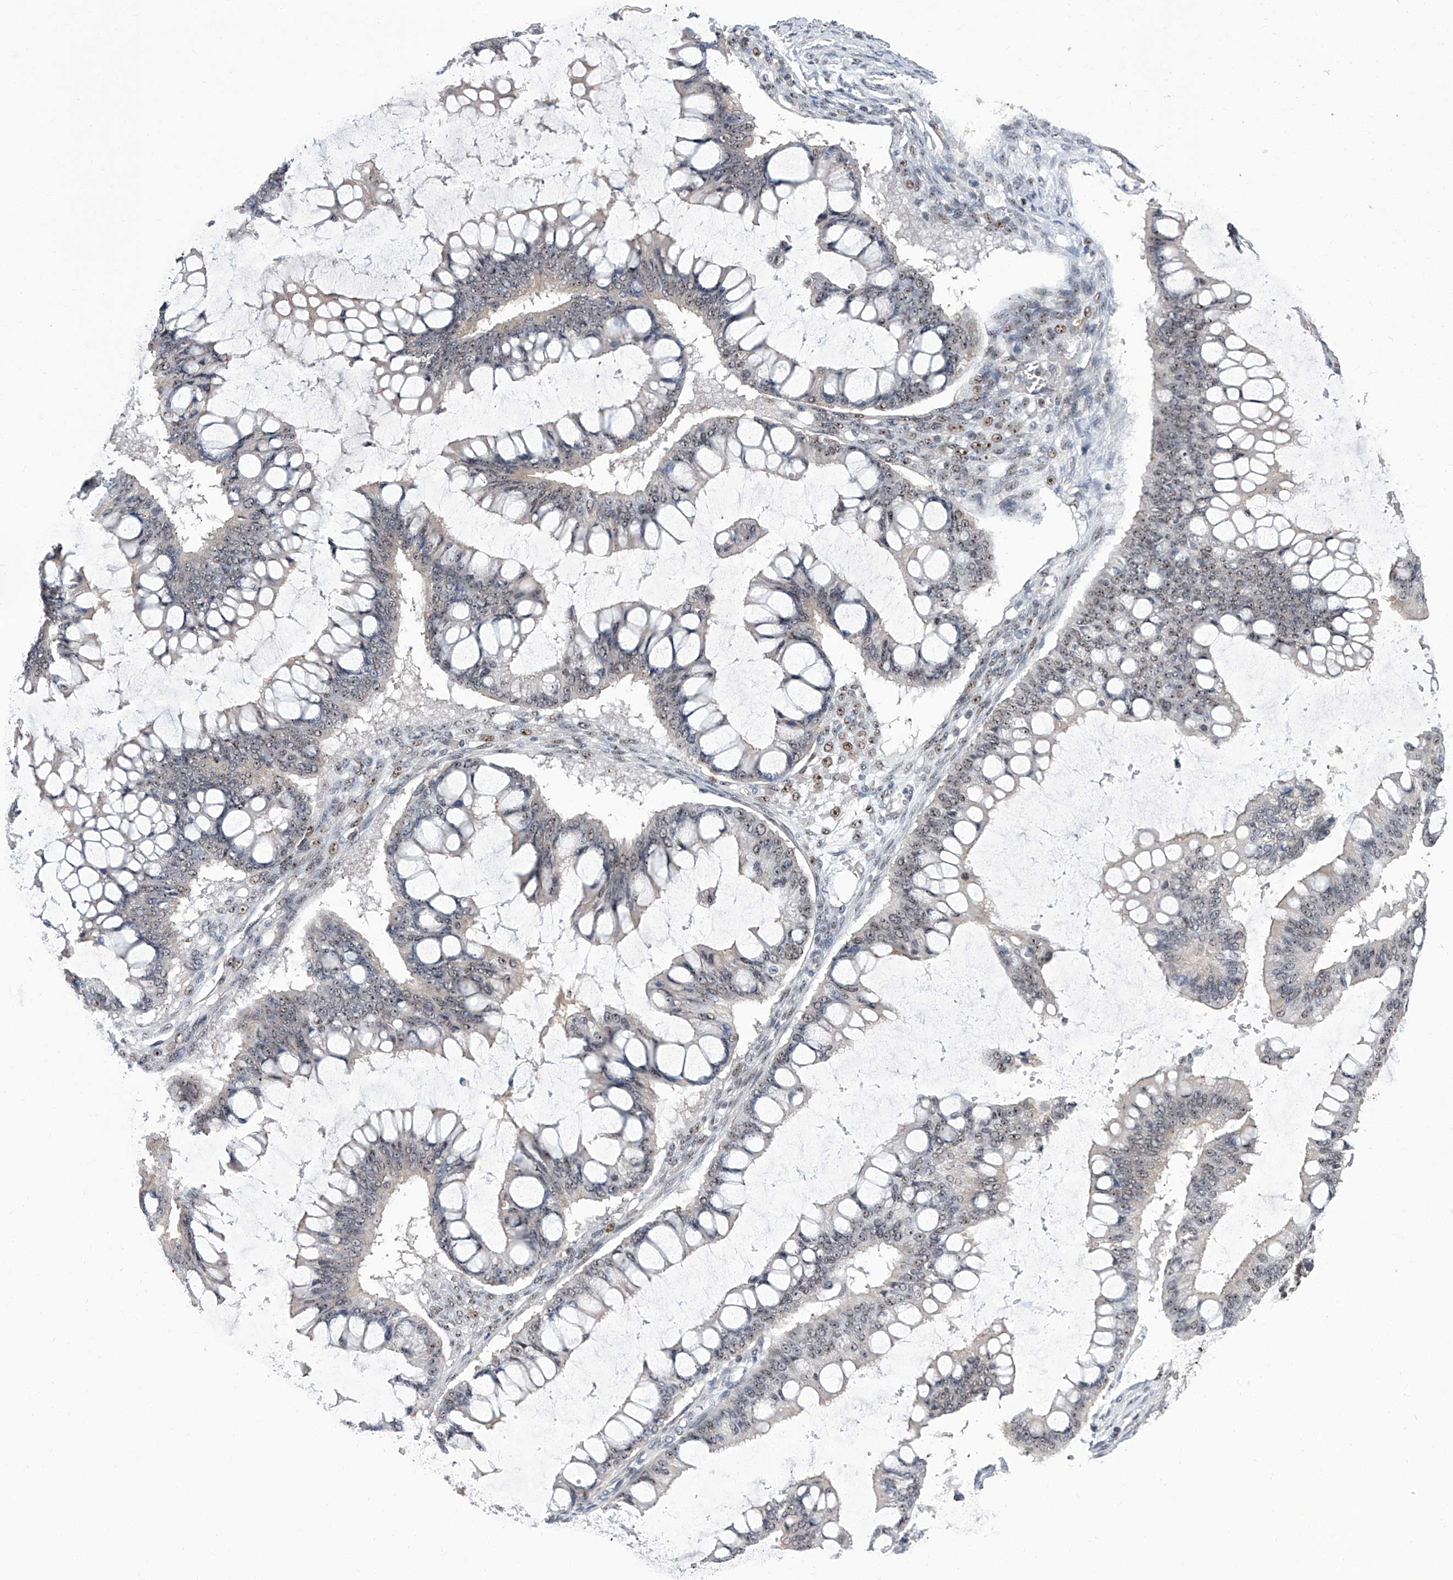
{"staining": {"intensity": "moderate", "quantity": "<25%", "location": "nuclear"}, "tissue": "ovarian cancer", "cell_type": "Tumor cells", "image_type": "cancer", "snomed": [{"axis": "morphology", "description": "Cystadenocarcinoma, mucinous, NOS"}, {"axis": "topography", "description": "Ovary"}], "caption": "The histopathology image demonstrates a brown stain indicating the presence of a protein in the nuclear of tumor cells in ovarian cancer (mucinous cystadenocarcinoma). Nuclei are stained in blue.", "gene": "CMTR1", "patient": {"sex": "female", "age": 73}}